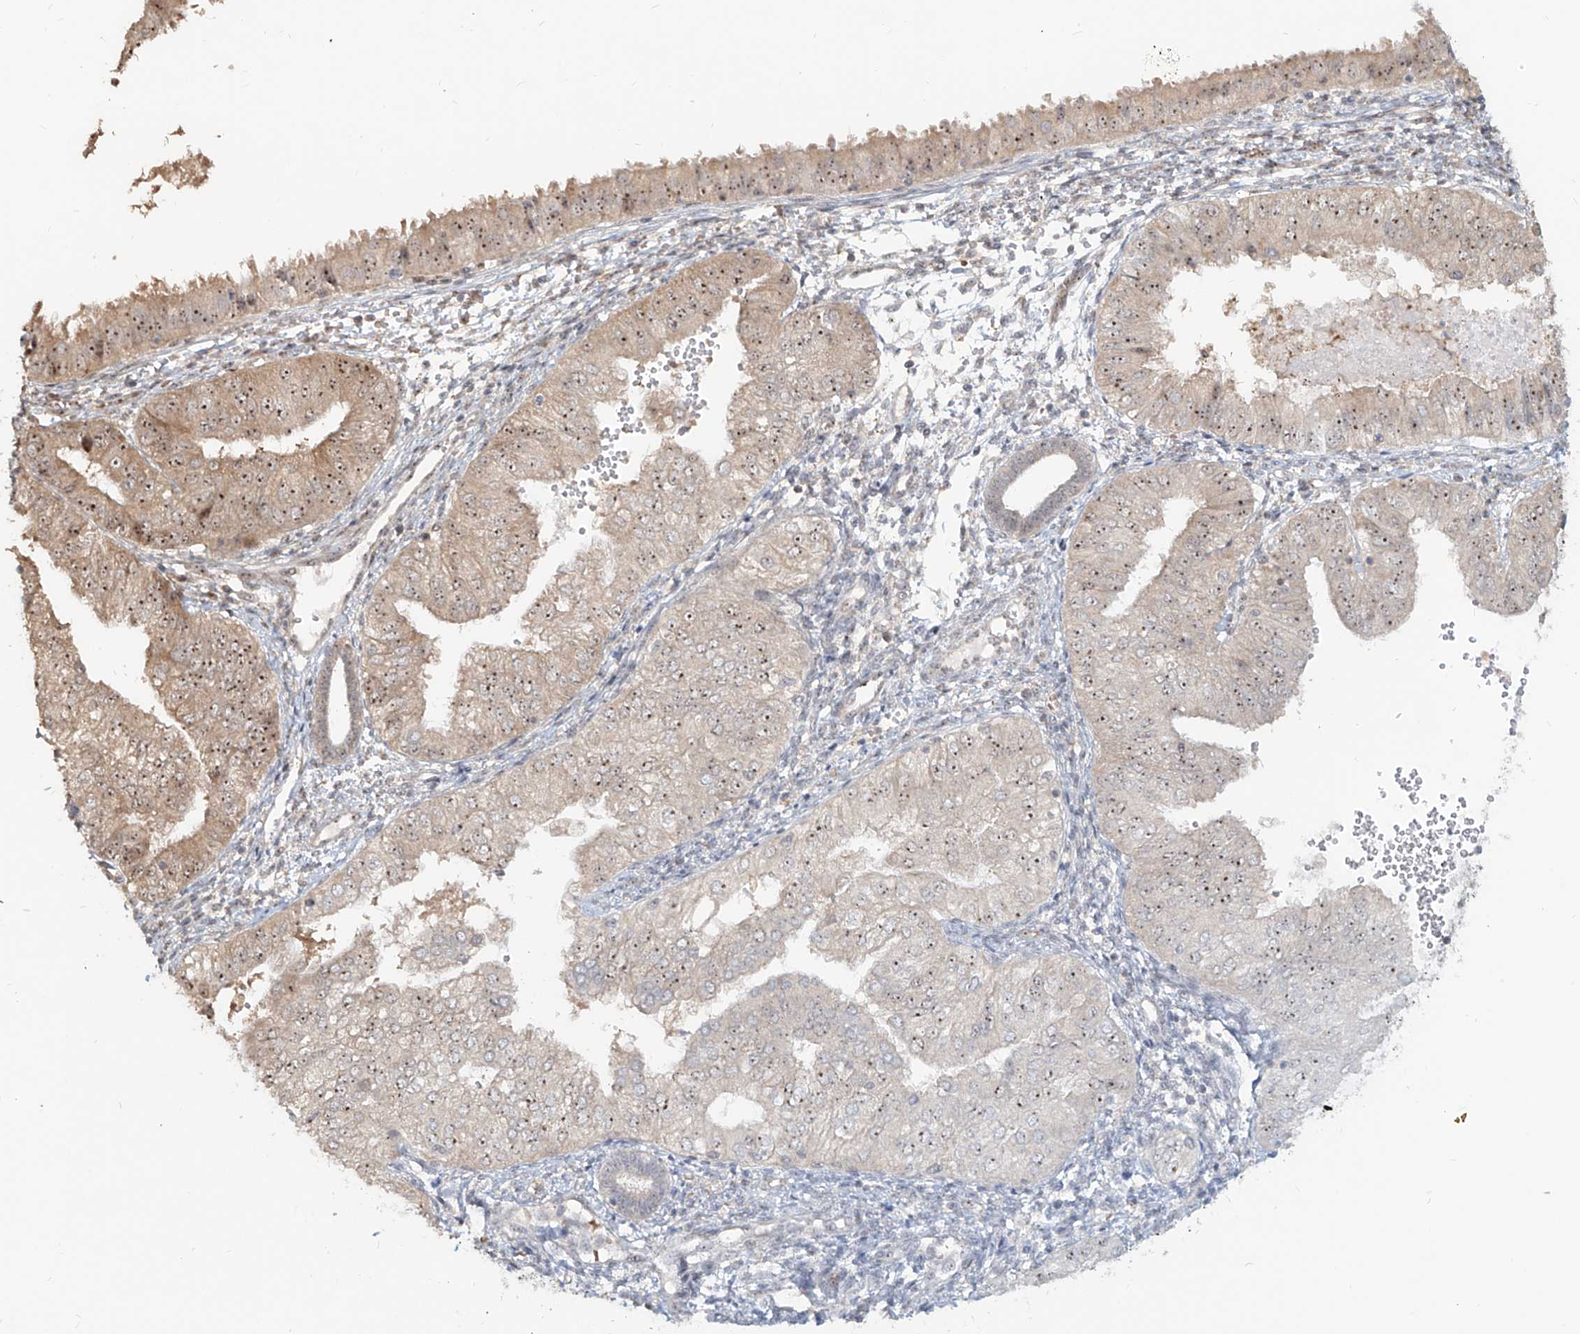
{"staining": {"intensity": "moderate", "quantity": ">75%", "location": "cytoplasmic/membranous,nuclear"}, "tissue": "endometrial cancer", "cell_type": "Tumor cells", "image_type": "cancer", "snomed": [{"axis": "morphology", "description": "Normal tissue, NOS"}, {"axis": "morphology", "description": "Adenocarcinoma, NOS"}, {"axis": "topography", "description": "Endometrium"}], "caption": "Immunohistochemistry photomicrograph of human adenocarcinoma (endometrial) stained for a protein (brown), which exhibits medium levels of moderate cytoplasmic/membranous and nuclear positivity in about >75% of tumor cells.", "gene": "BYSL", "patient": {"sex": "female", "age": 53}}